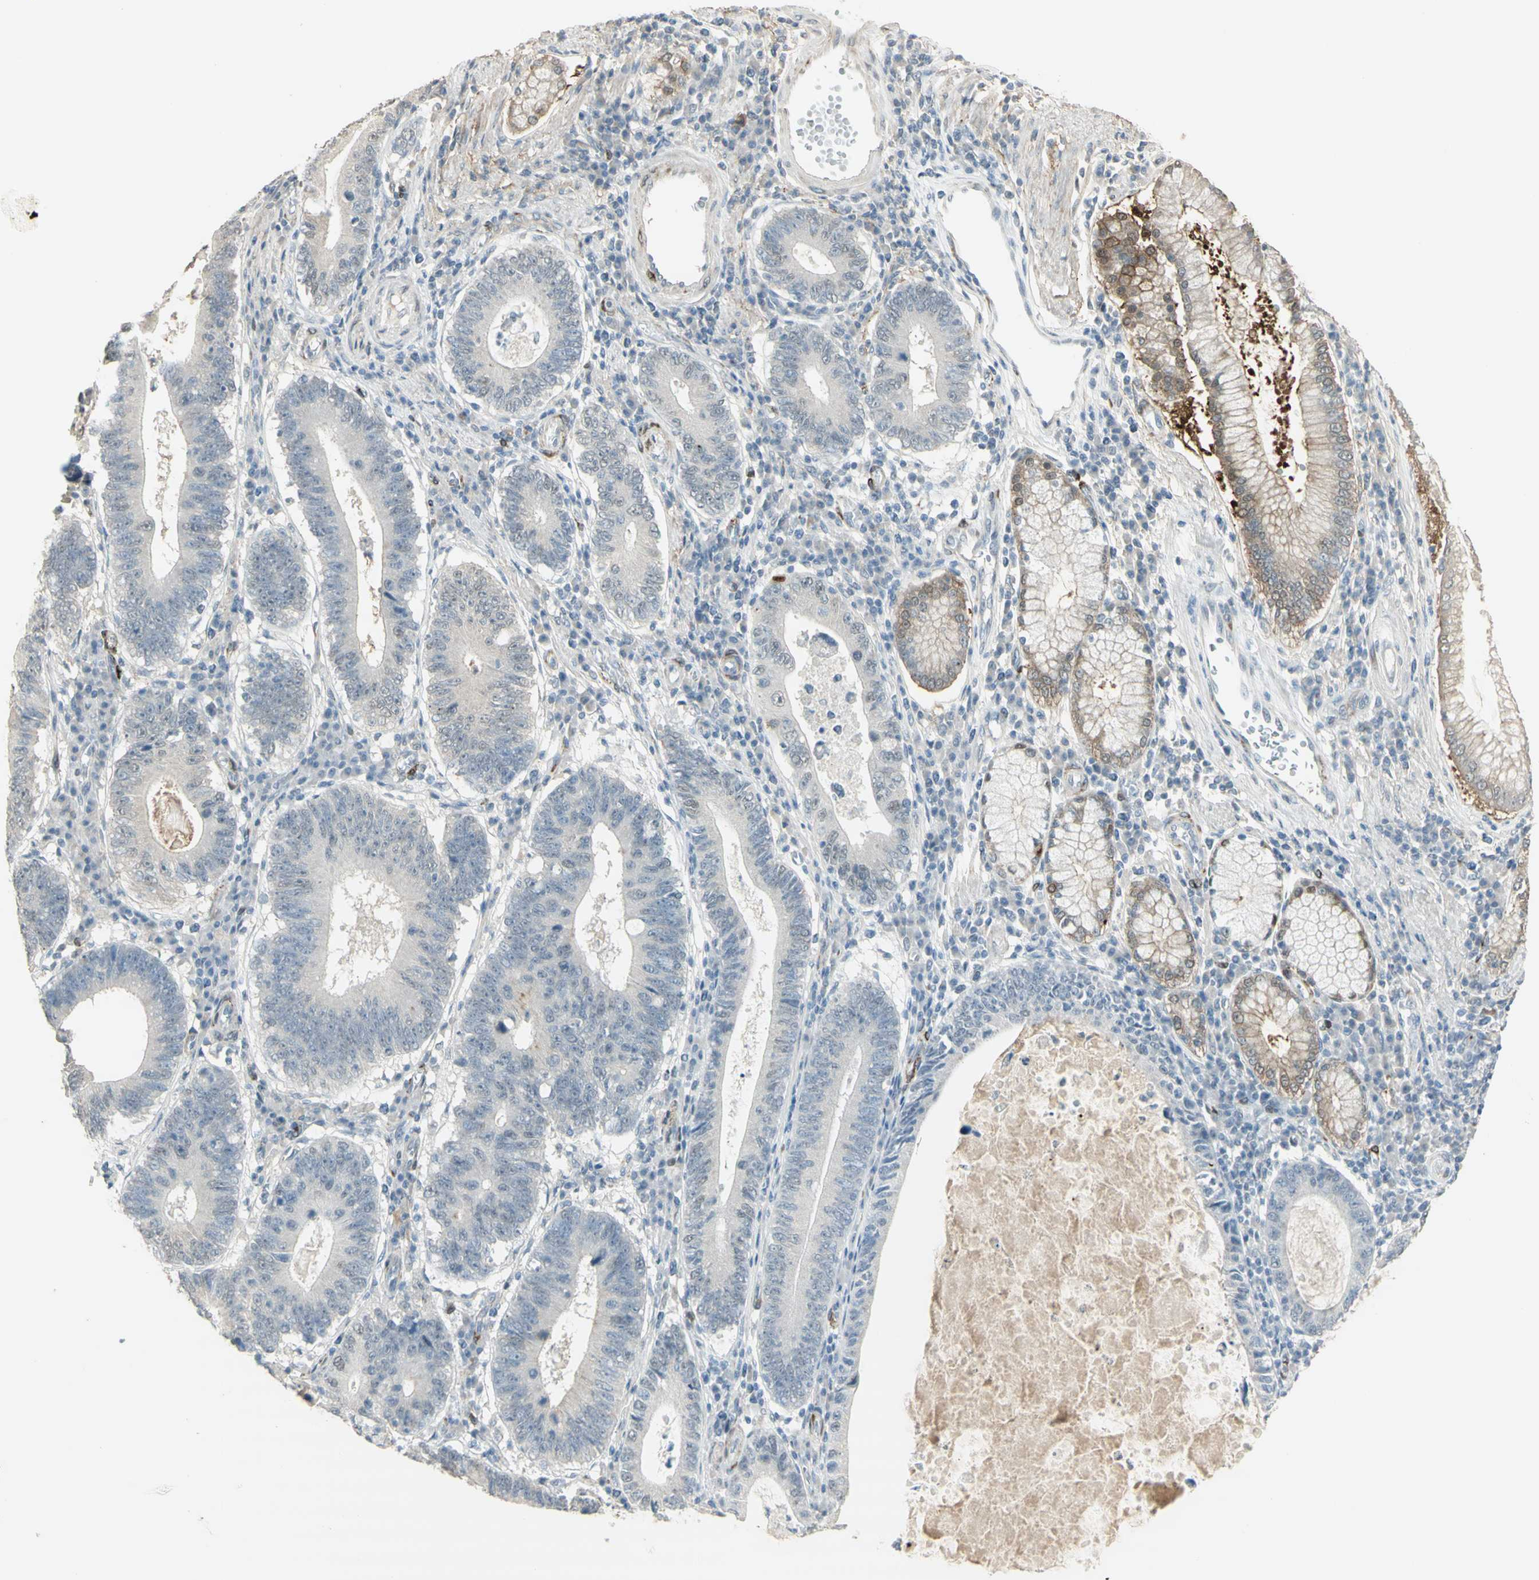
{"staining": {"intensity": "moderate", "quantity": "<25%", "location": "nuclear"}, "tissue": "stomach cancer", "cell_type": "Tumor cells", "image_type": "cancer", "snomed": [{"axis": "morphology", "description": "Adenocarcinoma, NOS"}, {"axis": "topography", "description": "Stomach"}], "caption": "Immunohistochemical staining of stomach adenocarcinoma reveals moderate nuclear protein expression in approximately <25% of tumor cells.", "gene": "MUC3A", "patient": {"sex": "male", "age": 59}}